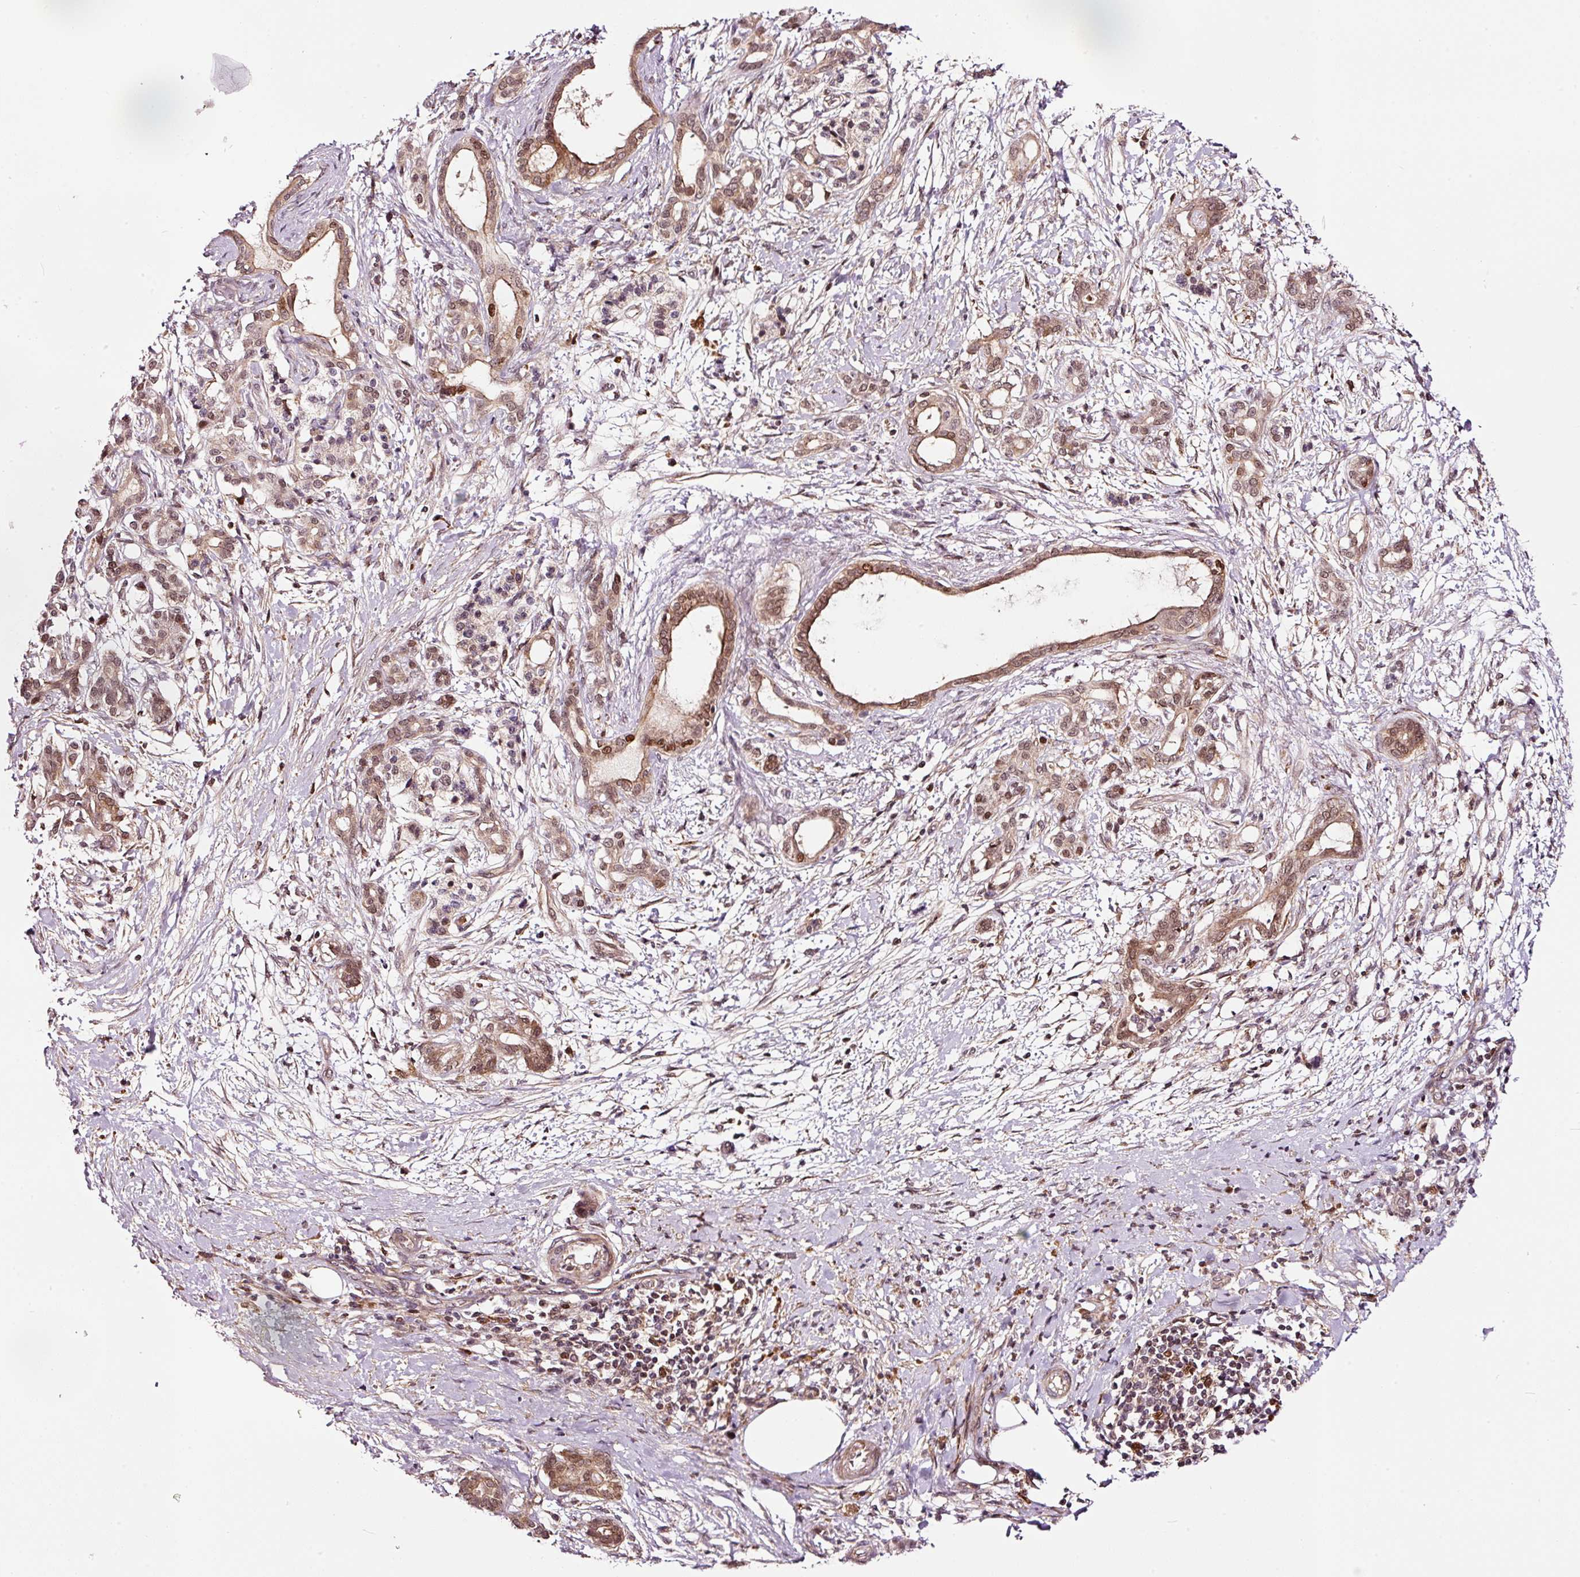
{"staining": {"intensity": "moderate", "quantity": "25%-75%", "location": "cytoplasmic/membranous,nuclear"}, "tissue": "pancreatic cancer", "cell_type": "Tumor cells", "image_type": "cancer", "snomed": [{"axis": "morphology", "description": "Adenocarcinoma, NOS"}, {"axis": "topography", "description": "Pancreas"}], "caption": "Immunohistochemistry (IHC) histopathology image of neoplastic tissue: human pancreatic cancer stained using immunohistochemistry (IHC) reveals medium levels of moderate protein expression localized specifically in the cytoplasmic/membranous and nuclear of tumor cells, appearing as a cytoplasmic/membranous and nuclear brown color.", "gene": "RFC4", "patient": {"sex": "female", "age": 55}}